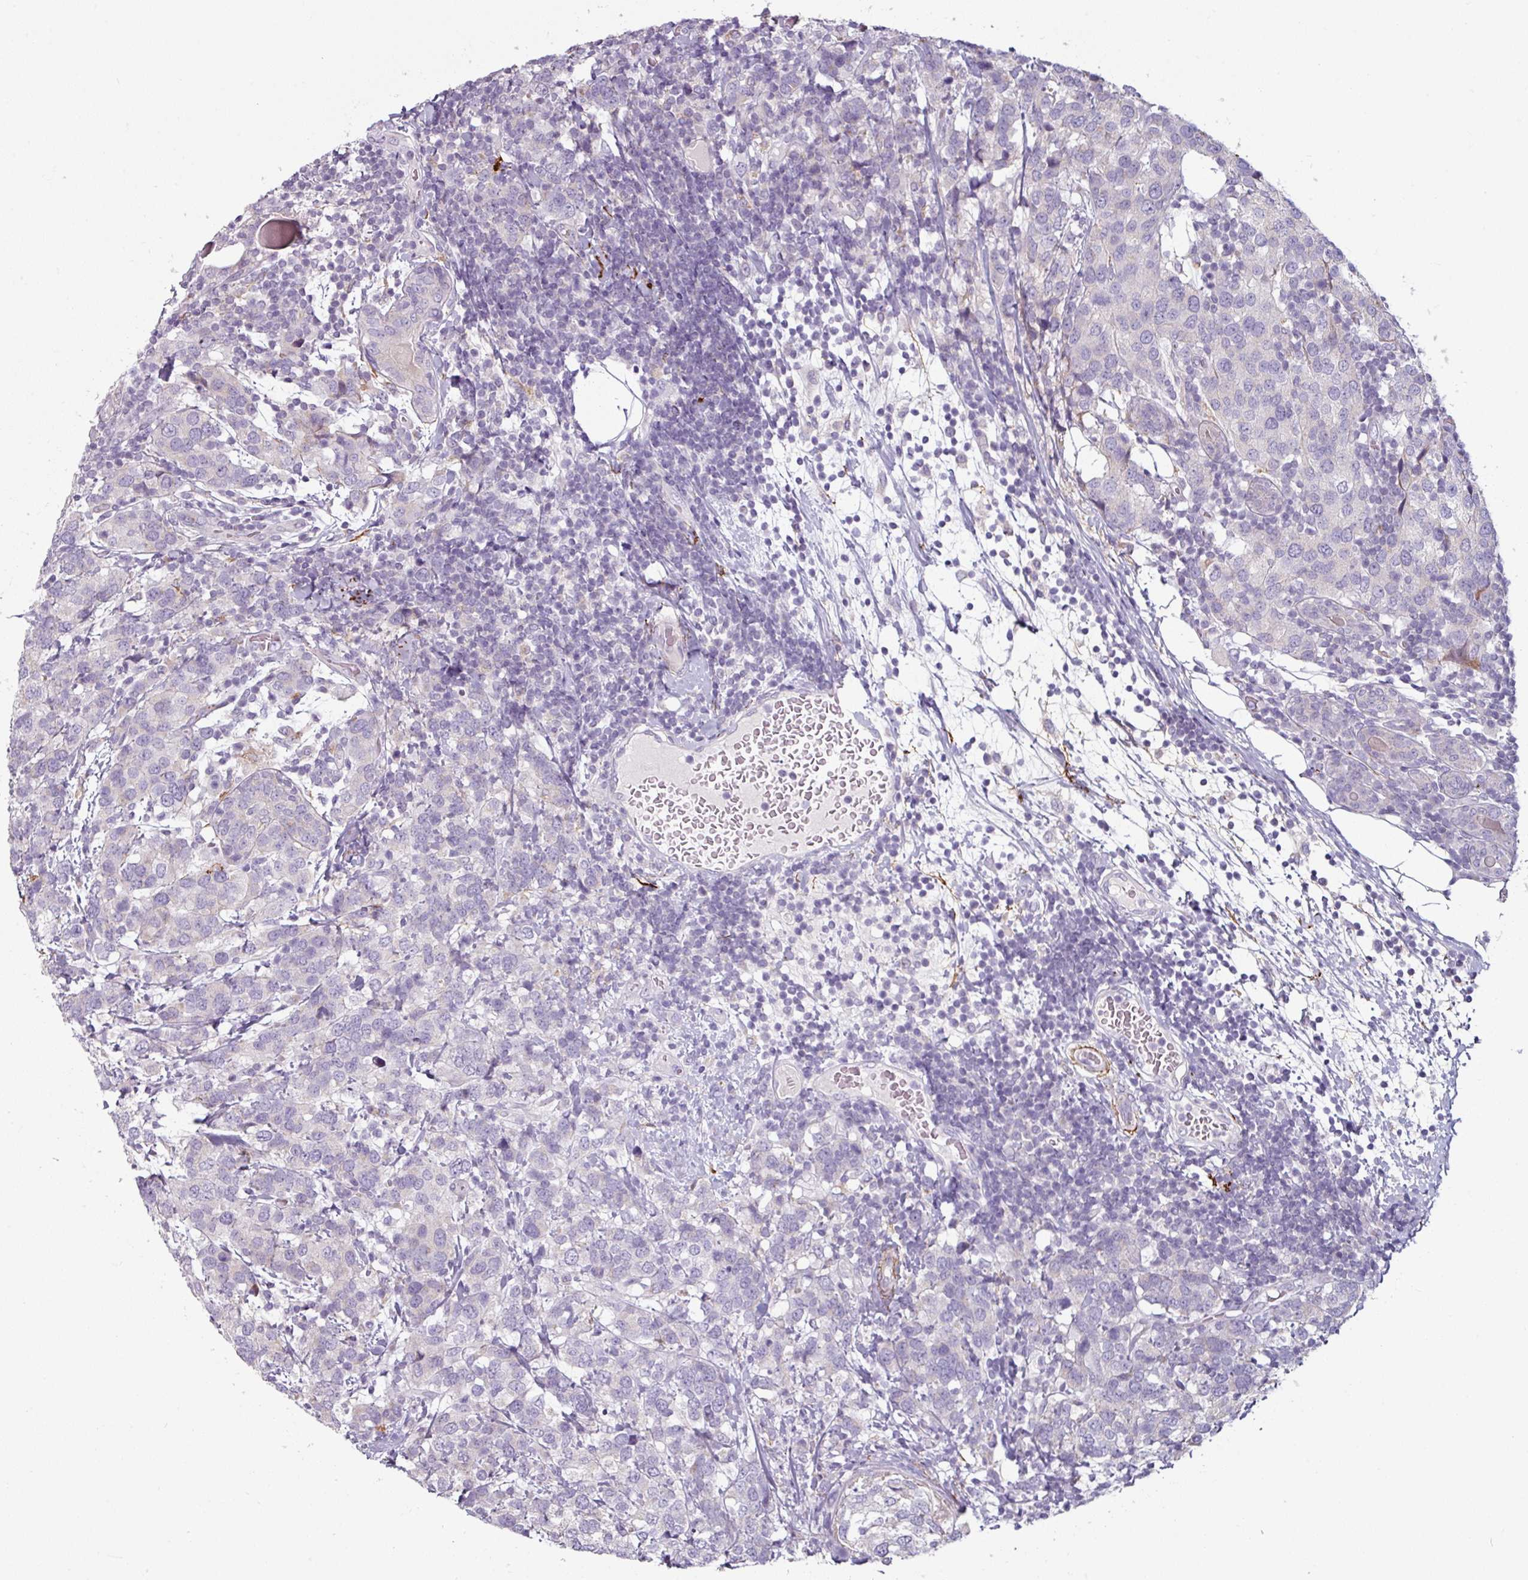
{"staining": {"intensity": "negative", "quantity": "none", "location": "none"}, "tissue": "breast cancer", "cell_type": "Tumor cells", "image_type": "cancer", "snomed": [{"axis": "morphology", "description": "Lobular carcinoma"}, {"axis": "topography", "description": "Breast"}], "caption": "Tumor cells are negative for protein expression in human breast cancer. (DAB (3,3'-diaminobenzidine) immunohistochemistry visualized using brightfield microscopy, high magnification).", "gene": "MTMR14", "patient": {"sex": "female", "age": 59}}